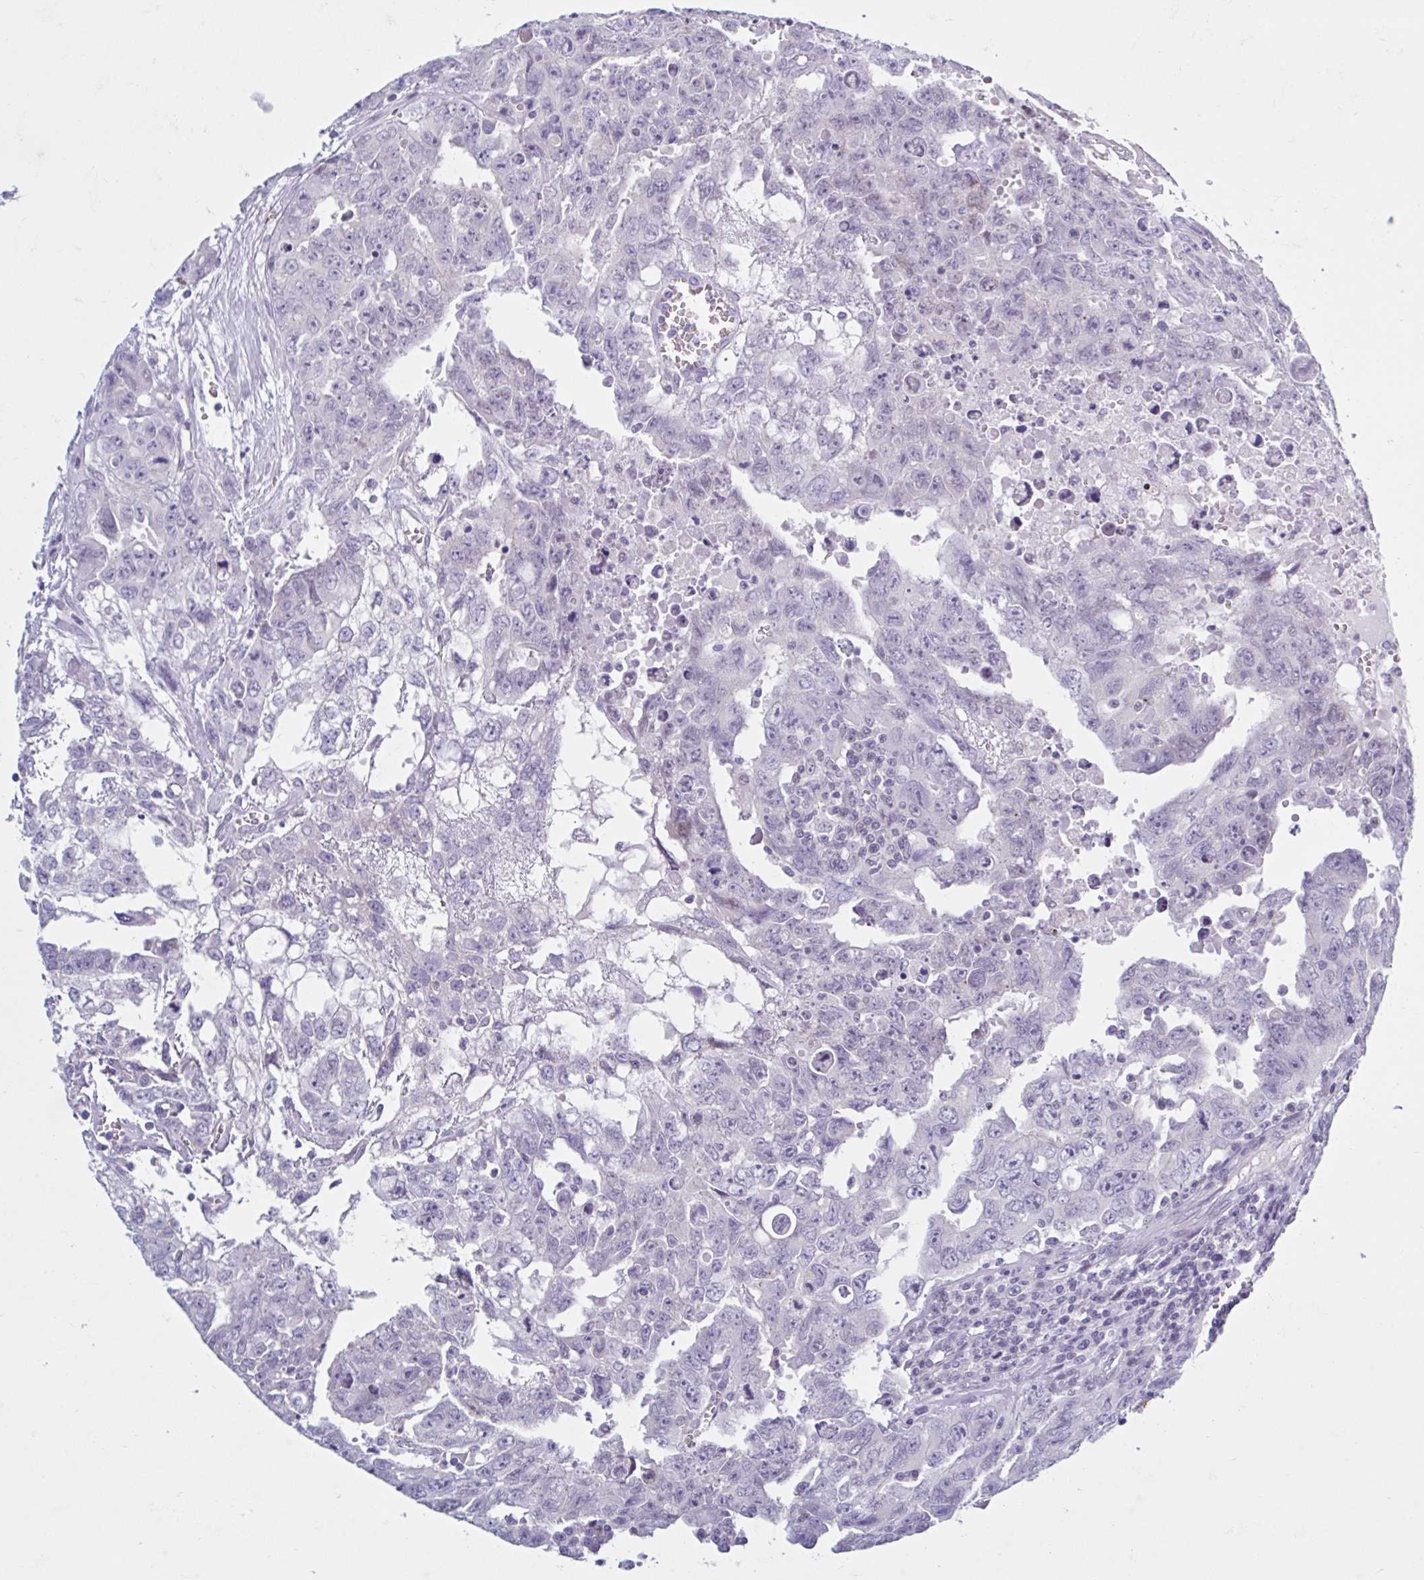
{"staining": {"intensity": "negative", "quantity": "none", "location": "none"}, "tissue": "testis cancer", "cell_type": "Tumor cells", "image_type": "cancer", "snomed": [{"axis": "morphology", "description": "Carcinoma, Embryonal, NOS"}, {"axis": "topography", "description": "Testis"}], "caption": "This image is of testis cancer (embryonal carcinoma) stained with immunohistochemistry to label a protein in brown with the nuclei are counter-stained blue. There is no expression in tumor cells. (Immunohistochemistry (ihc), brightfield microscopy, high magnification).", "gene": "FAM153A", "patient": {"sex": "male", "age": 24}}